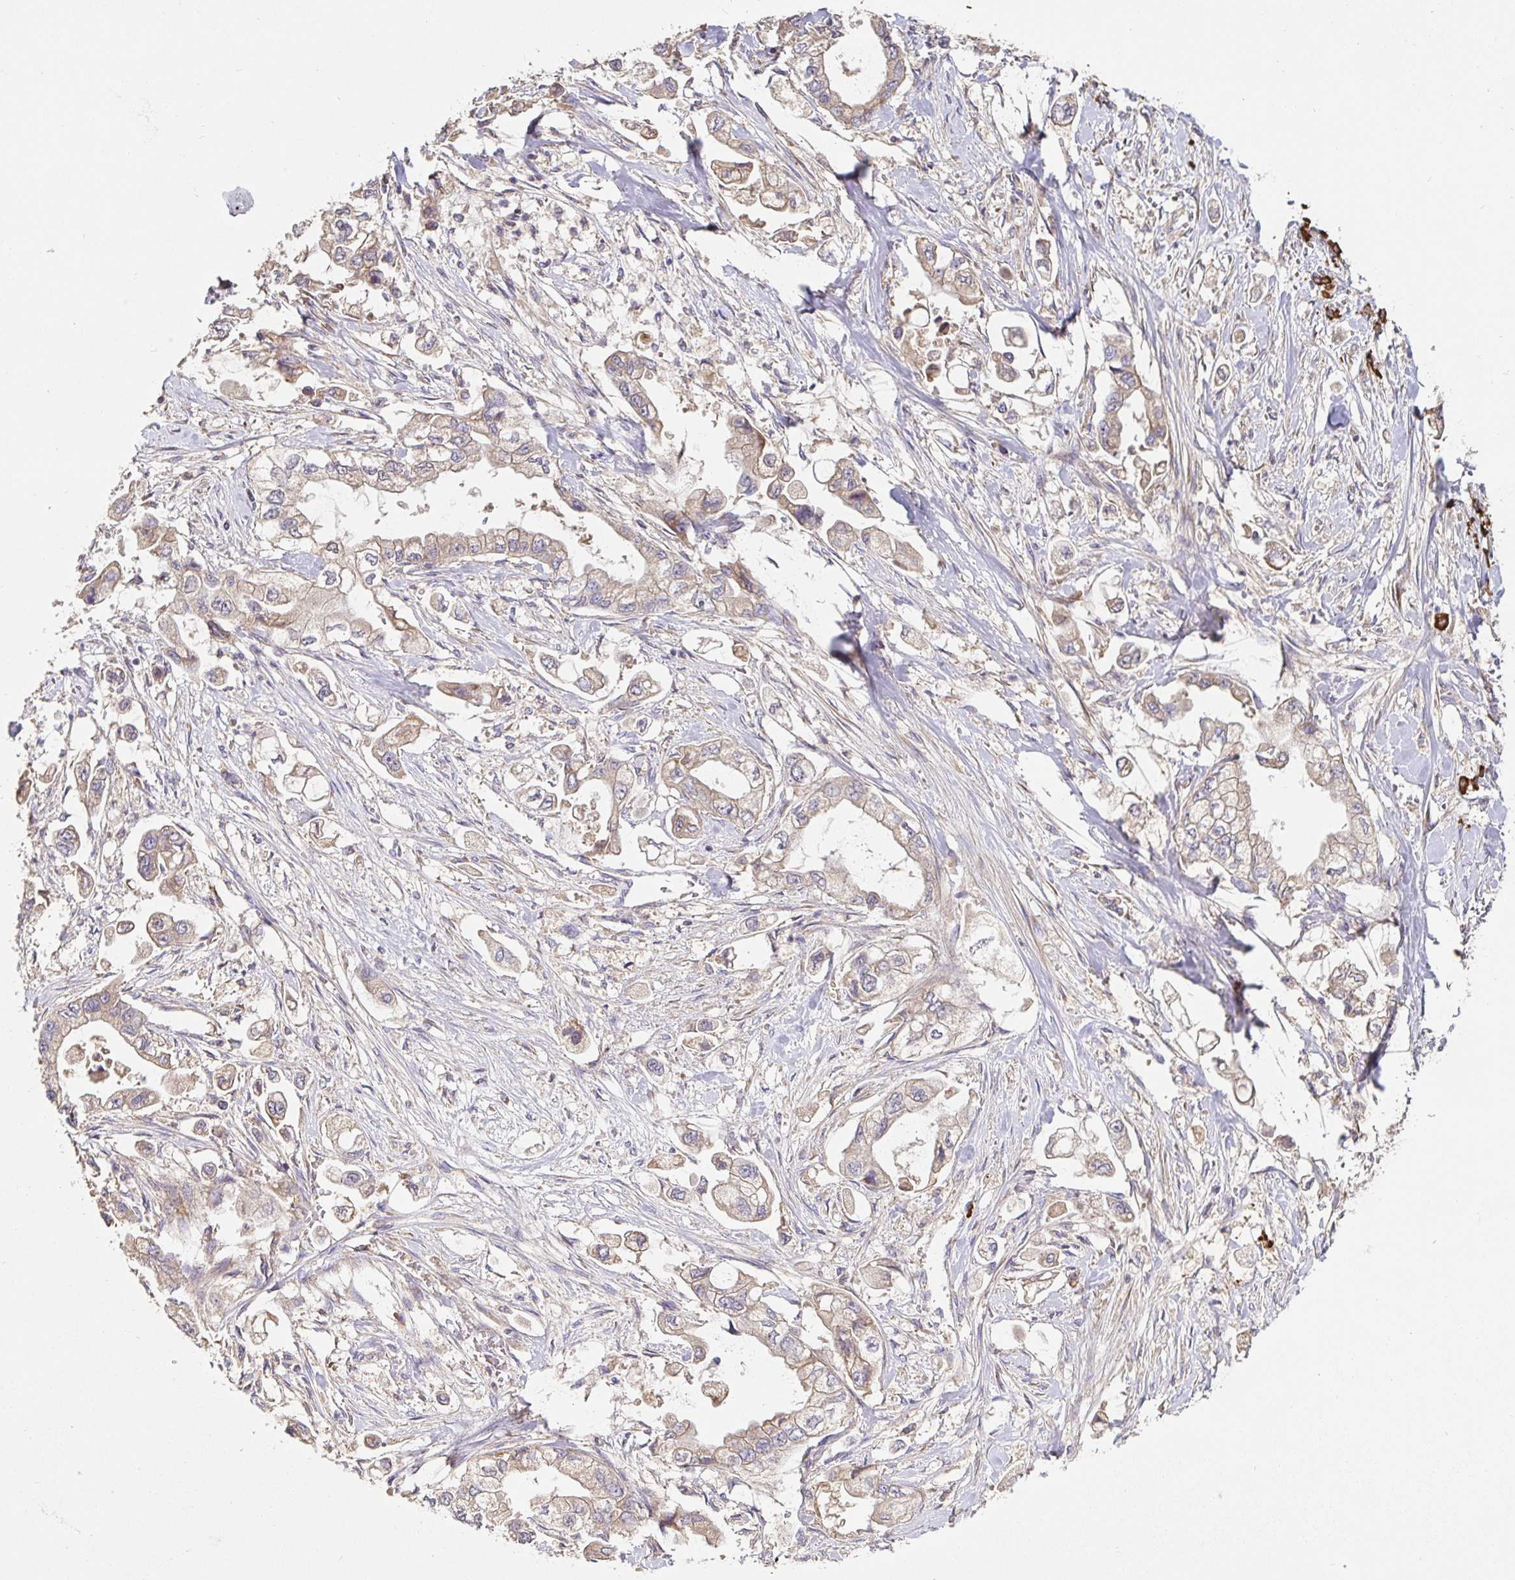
{"staining": {"intensity": "weak", "quantity": "25%-75%", "location": "cytoplasmic/membranous"}, "tissue": "stomach cancer", "cell_type": "Tumor cells", "image_type": "cancer", "snomed": [{"axis": "morphology", "description": "Adenocarcinoma, NOS"}, {"axis": "topography", "description": "Stomach"}], "caption": "Human stomach adenocarcinoma stained for a protein (brown) shows weak cytoplasmic/membranous positive expression in approximately 25%-75% of tumor cells.", "gene": "HAGH", "patient": {"sex": "male", "age": 62}}